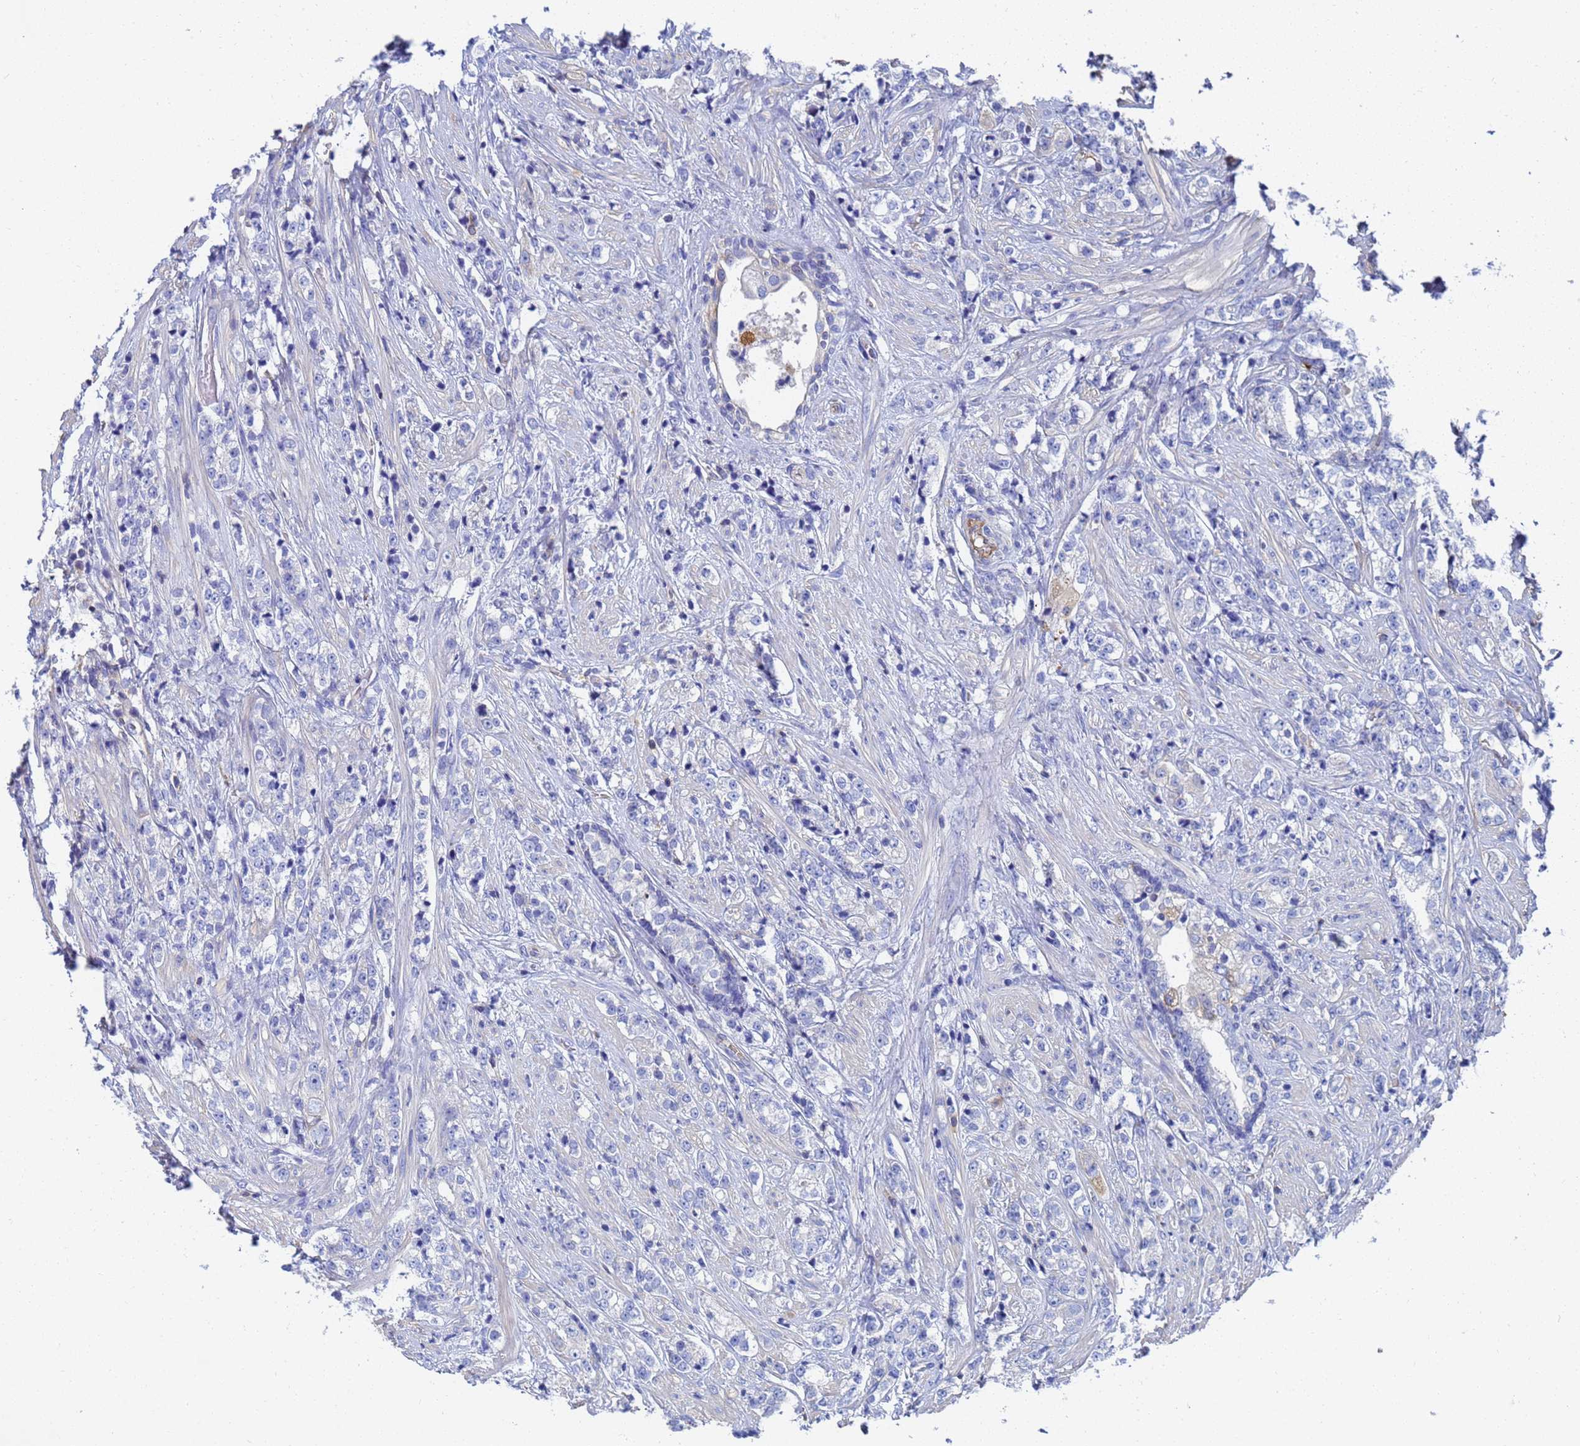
{"staining": {"intensity": "negative", "quantity": "none", "location": "none"}, "tissue": "prostate cancer", "cell_type": "Tumor cells", "image_type": "cancer", "snomed": [{"axis": "morphology", "description": "Adenocarcinoma, High grade"}, {"axis": "topography", "description": "Prostate"}], "caption": "Immunohistochemical staining of prostate cancer exhibits no significant staining in tumor cells.", "gene": "GCHFR", "patient": {"sex": "male", "age": 69}}